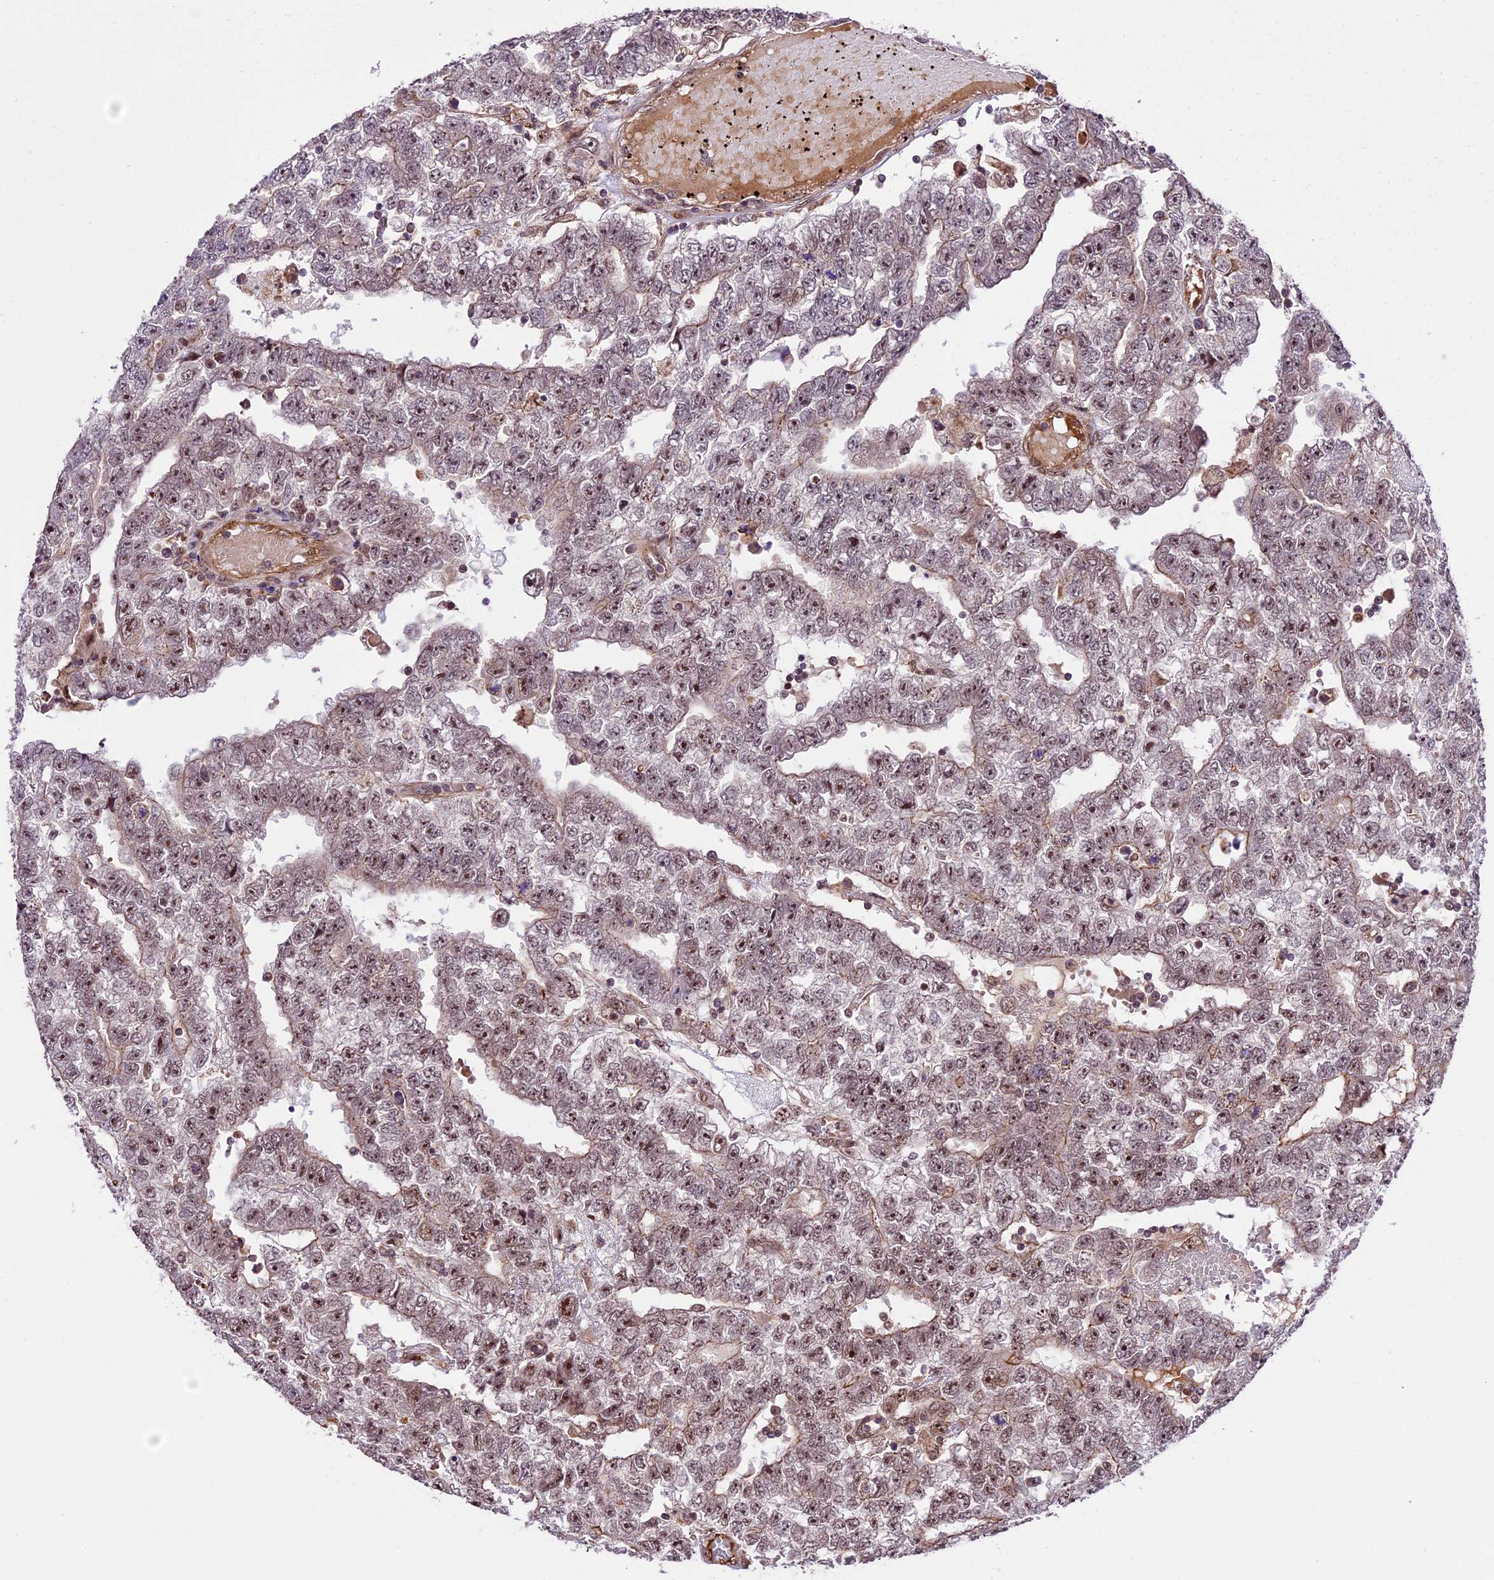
{"staining": {"intensity": "moderate", "quantity": "25%-75%", "location": "nuclear"}, "tissue": "testis cancer", "cell_type": "Tumor cells", "image_type": "cancer", "snomed": [{"axis": "morphology", "description": "Carcinoma, Embryonal, NOS"}, {"axis": "topography", "description": "Testis"}], "caption": "Immunohistochemistry (IHC) (DAB (3,3'-diaminobenzidine)) staining of human testis cancer exhibits moderate nuclear protein positivity in about 25%-75% of tumor cells. Nuclei are stained in blue.", "gene": "DHX38", "patient": {"sex": "male", "age": 25}}